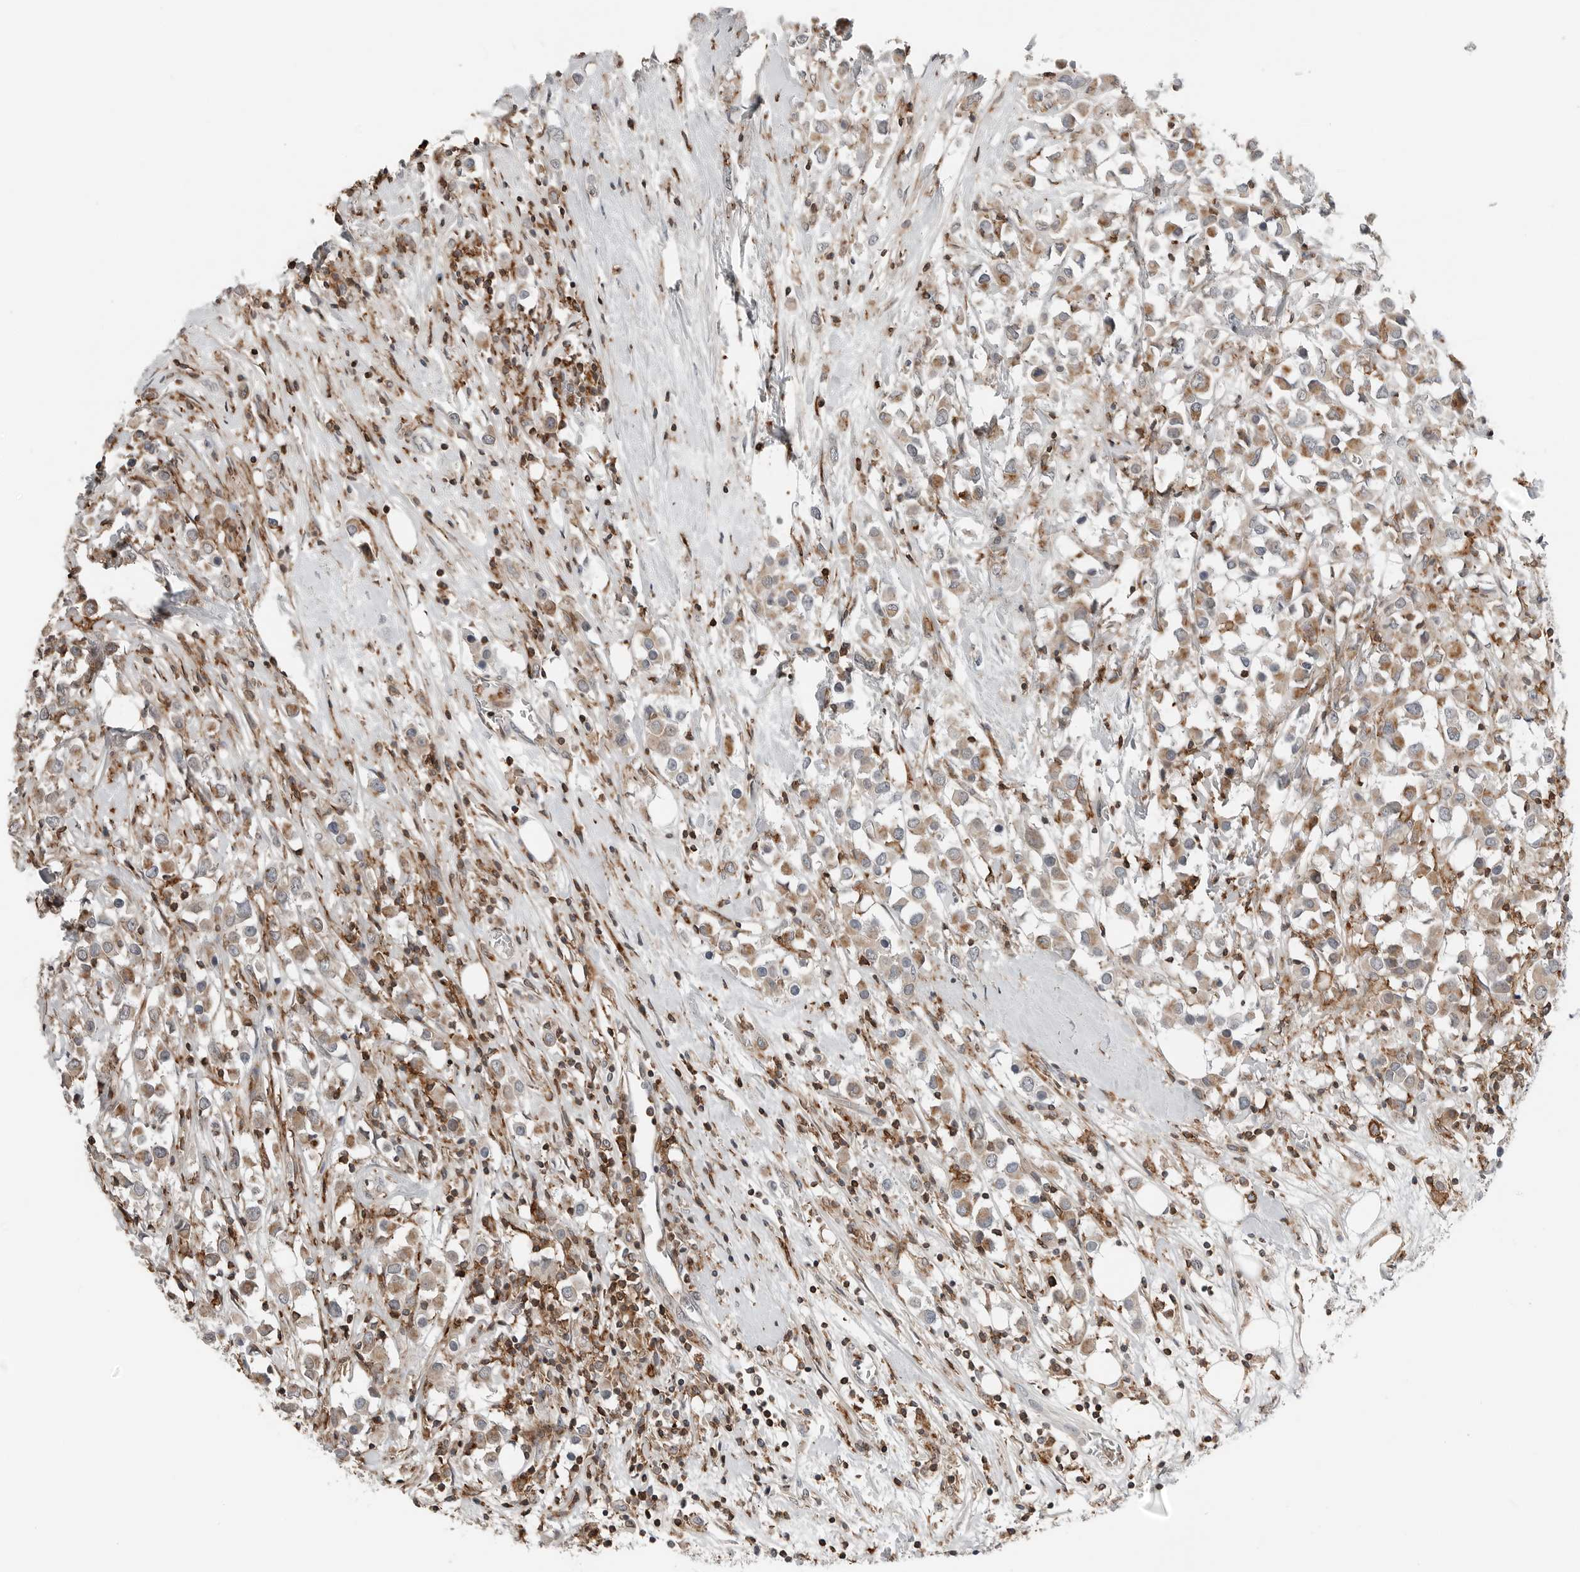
{"staining": {"intensity": "moderate", "quantity": "25%-75%", "location": "cytoplasmic/membranous"}, "tissue": "breast cancer", "cell_type": "Tumor cells", "image_type": "cancer", "snomed": [{"axis": "morphology", "description": "Duct carcinoma"}, {"axis": "topography", "description": "Breast"}], "caption": "Breast cancer (invasive ductal carcinoma) stained with a protein marker displays moderate staining in tumor cells.", "gene": "LEFTY2", "patient": {"sex": "female", "age": 61}}